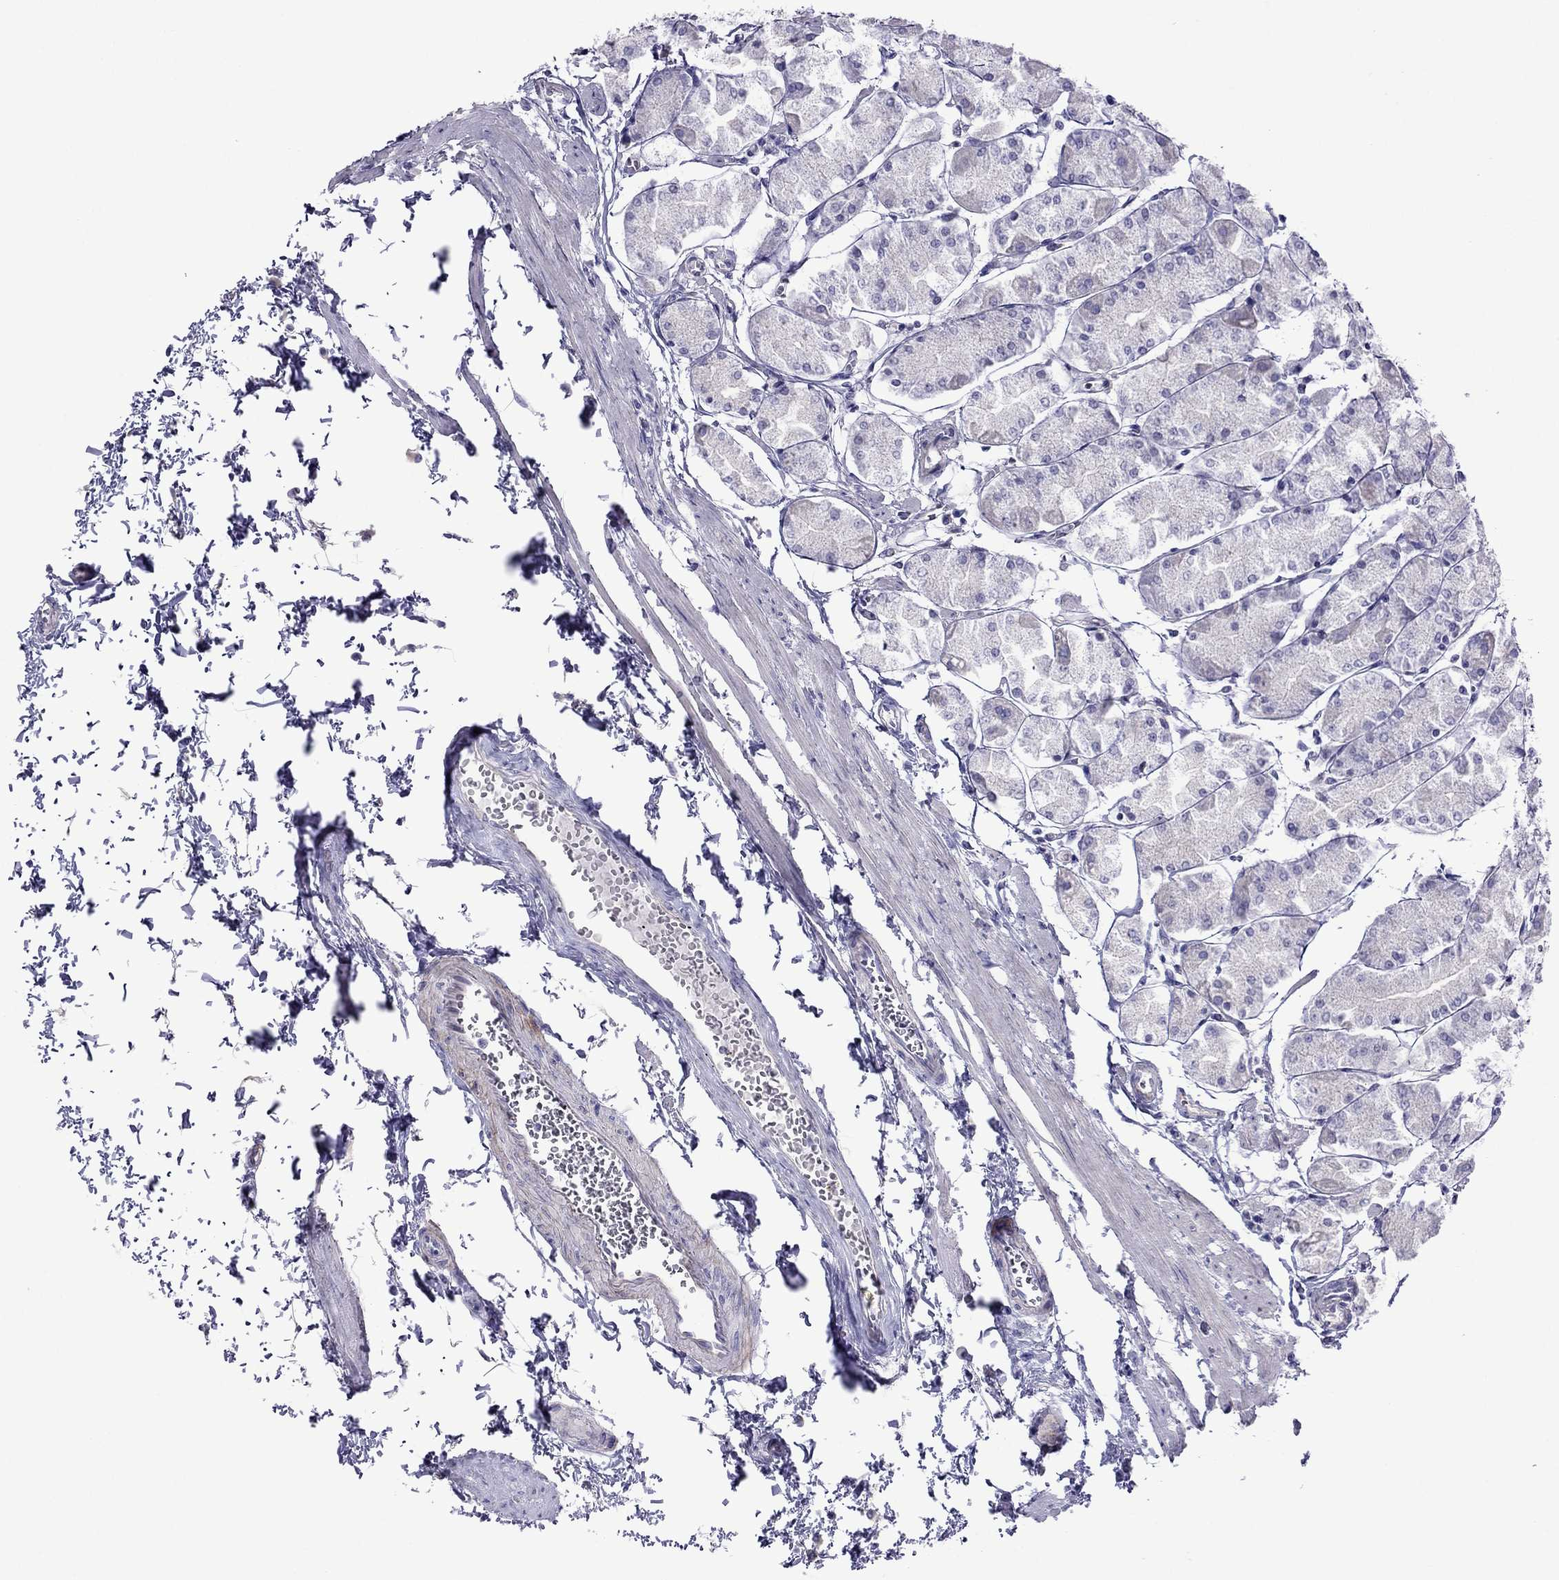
{"staining": {"intensity": "negative", "quantity": "none", "location": "none"}, "tissue": "stomach", "cell_type": "Glandular cells", "image_type": "normal", "snomed": [{"axis": "morphology", "description": "Normal tissue, NOS"}, {"axis": "topography", "description": "Stomach, upper"}], "caption": "Glandular cells show no significant expression in benign stomach.", "gene": "PCDHA6", "patient": {"sex": "male", "age": 60}}